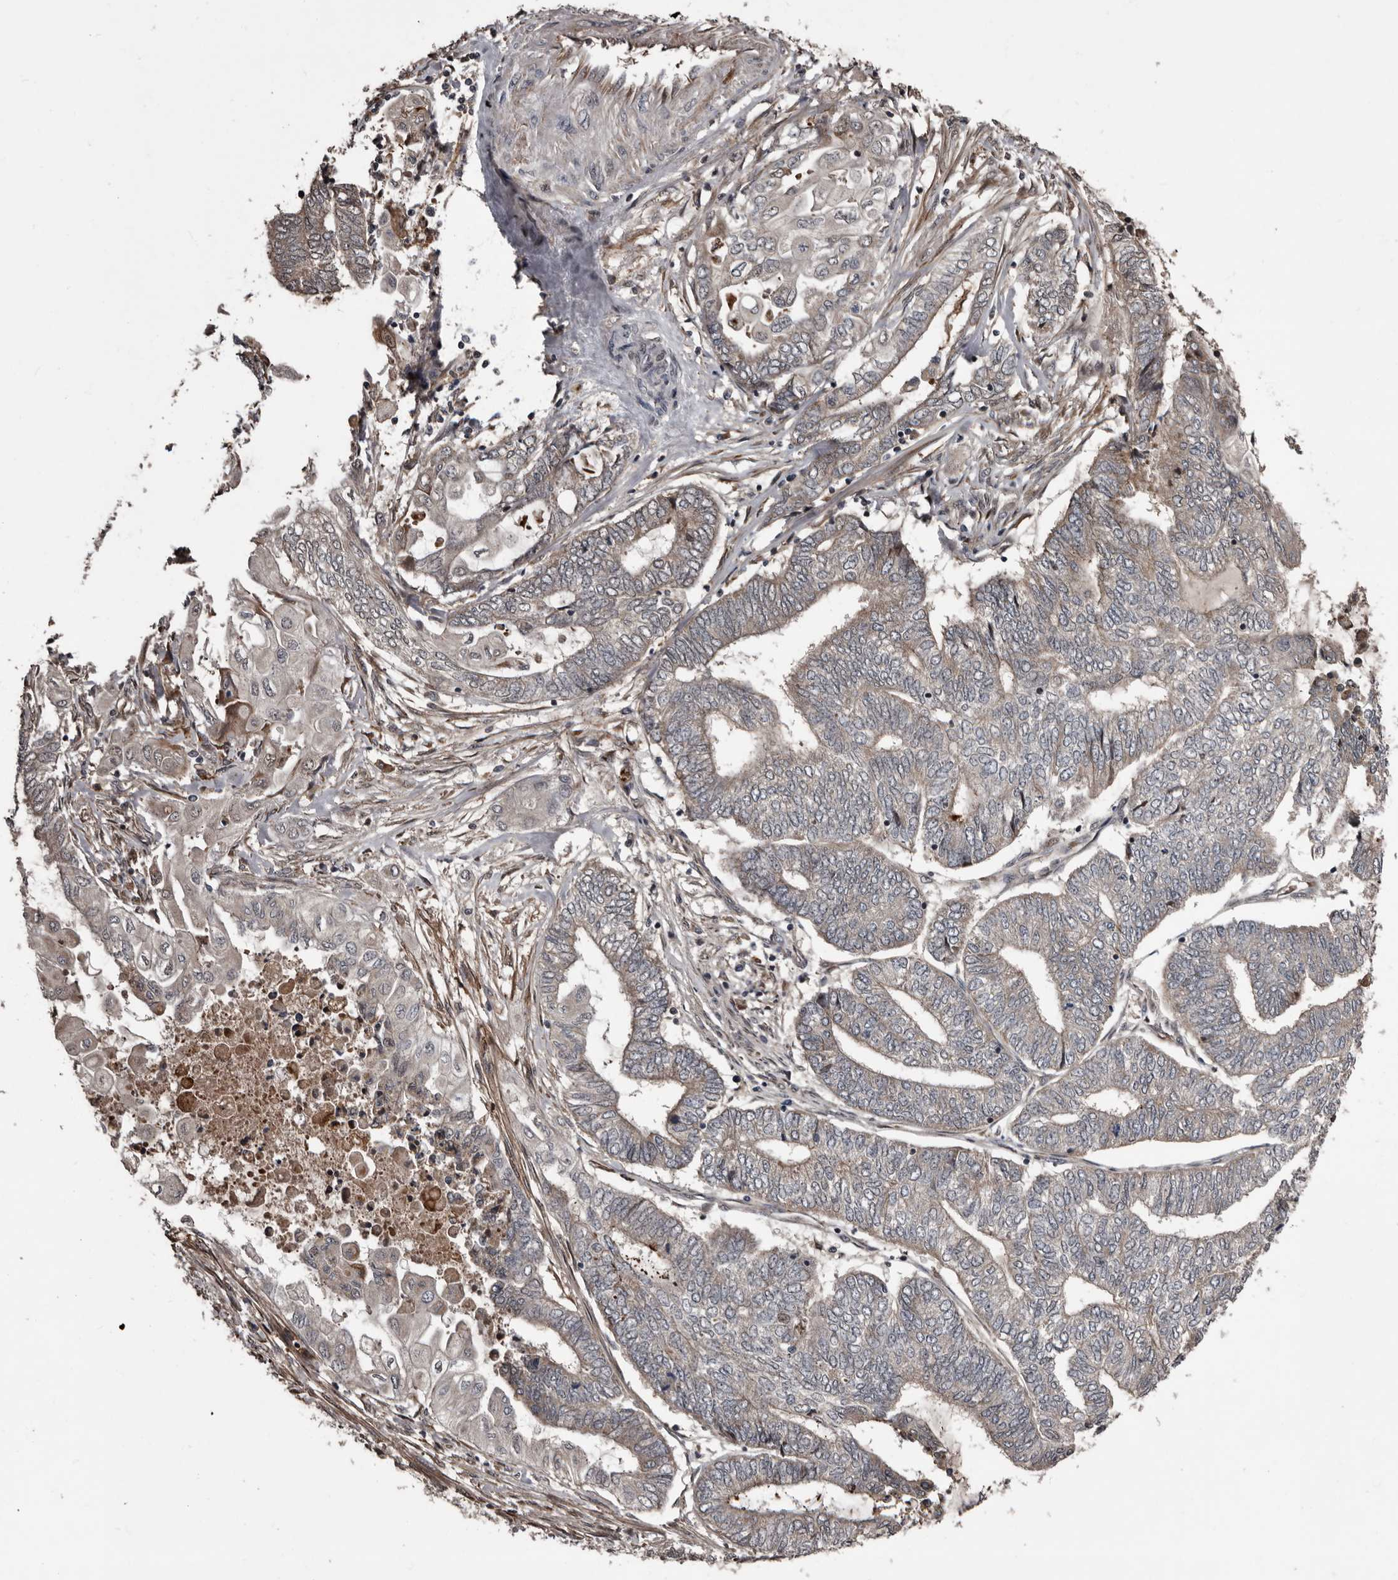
{"staining": {"intensity": "negative", "quantity": "none", "location": "none"}, "tissue": "endometrial cancer", "cell_type": "Tumor cells", "image_type": "cancer", "snomed": [{"axis": "morphology", "description": "Adenocarcinoma, NOS"}, {"axis": "topography", "description": "Uterus"}, {"axis": "topography", "description": "Endometrium"}], "caption": "Immunohistochemical staining of human endometrial cancer (adenocarcinoma) reveals no significant positivity in tumor cells.", "gene": "SERTAD4", "patient": {"sex": "female", "age": 70}}